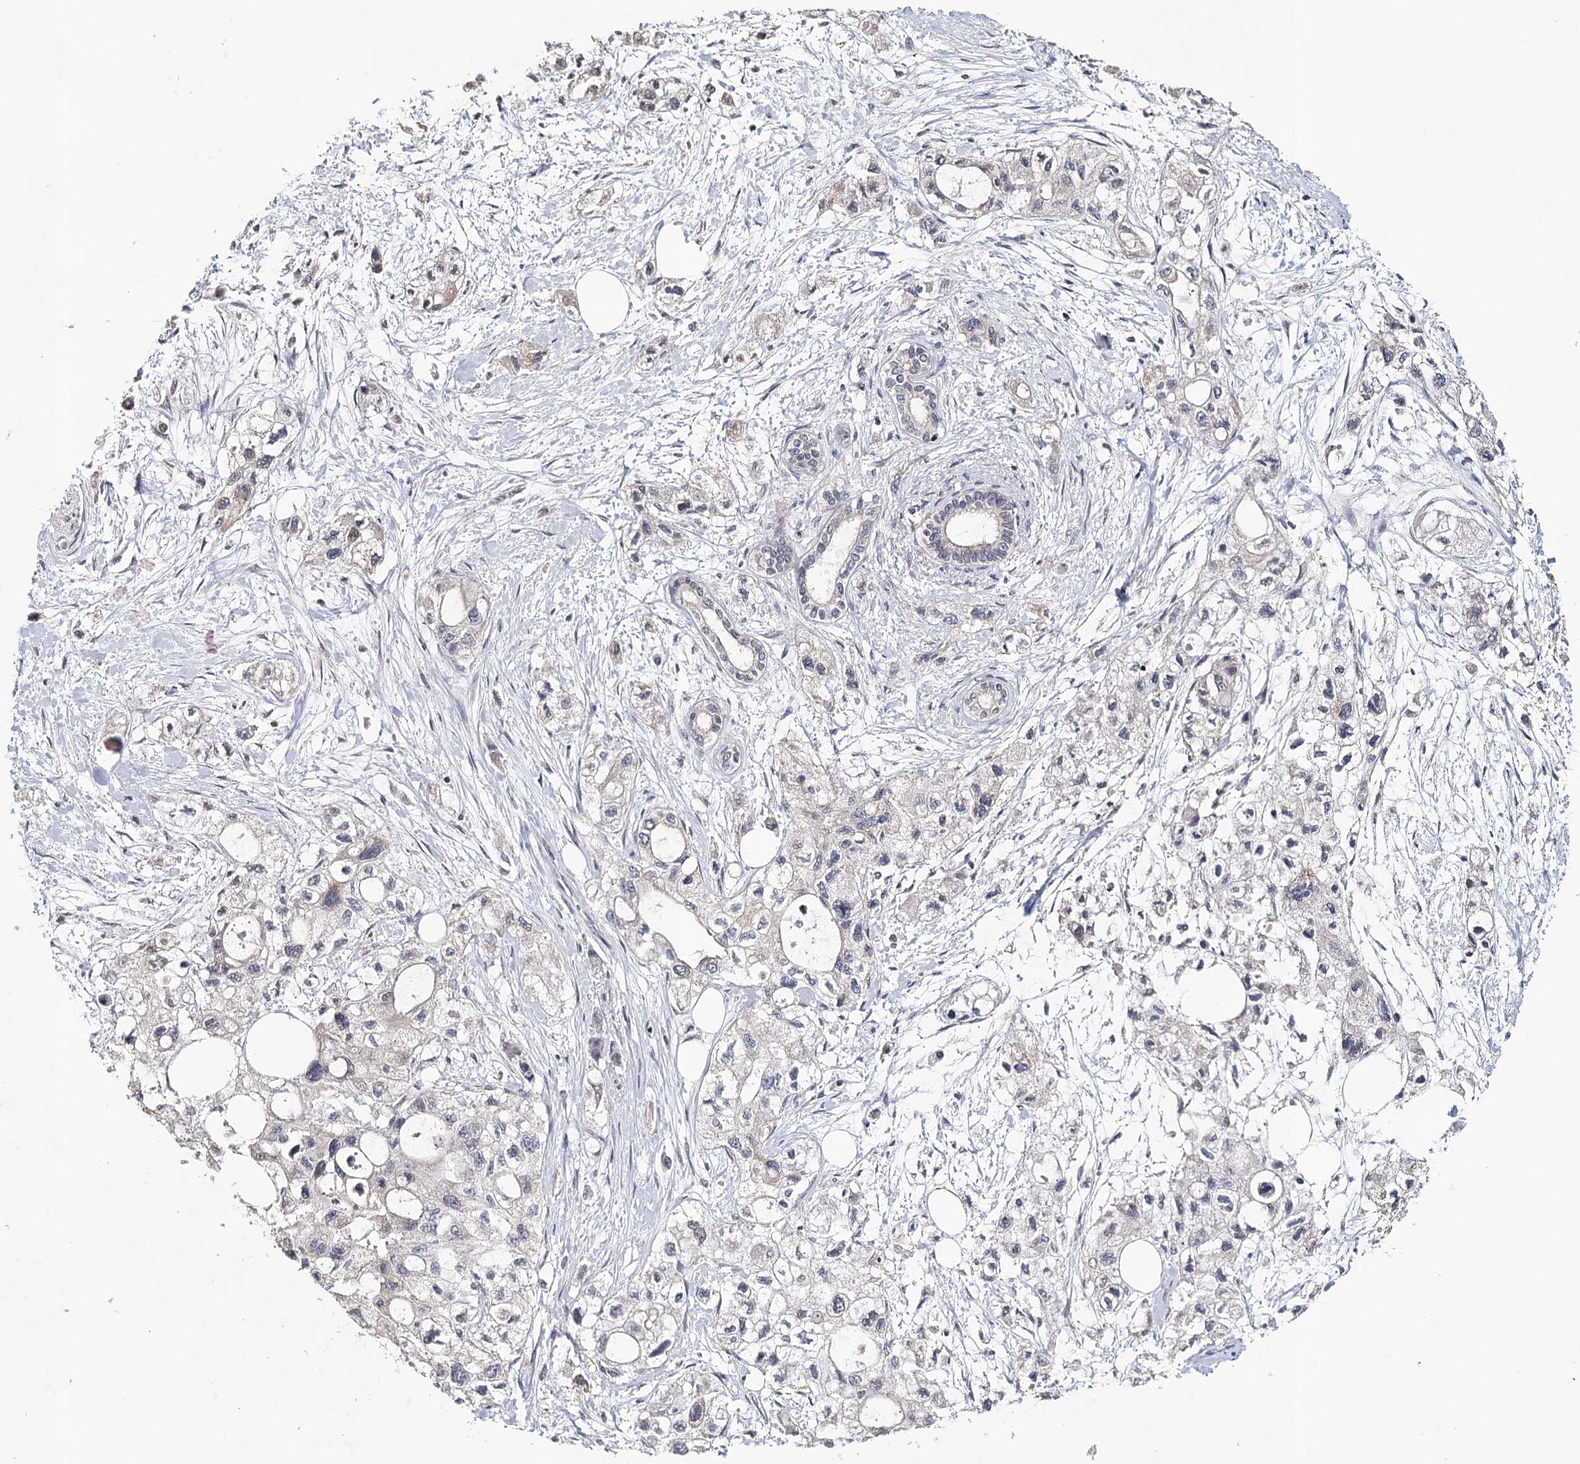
{"staining": {"intensity": "negative", "quantity": "none", "location": "none"}, "tissue": "pancreatic cancer", "cell_type": "Tumor cells", "image_type": "cancer", "snomed": [{"axis": "morphology", "description": "Adenocarcinoma, NOS"}, {"axis": "topography", "description": "Pancreas"}], "caption": "Tumor cells are negative for brown protein staining in adenocarcinoma (pancreatic).", "gene": "ICOS", "patient": {"sex": "male", "age": 75}}